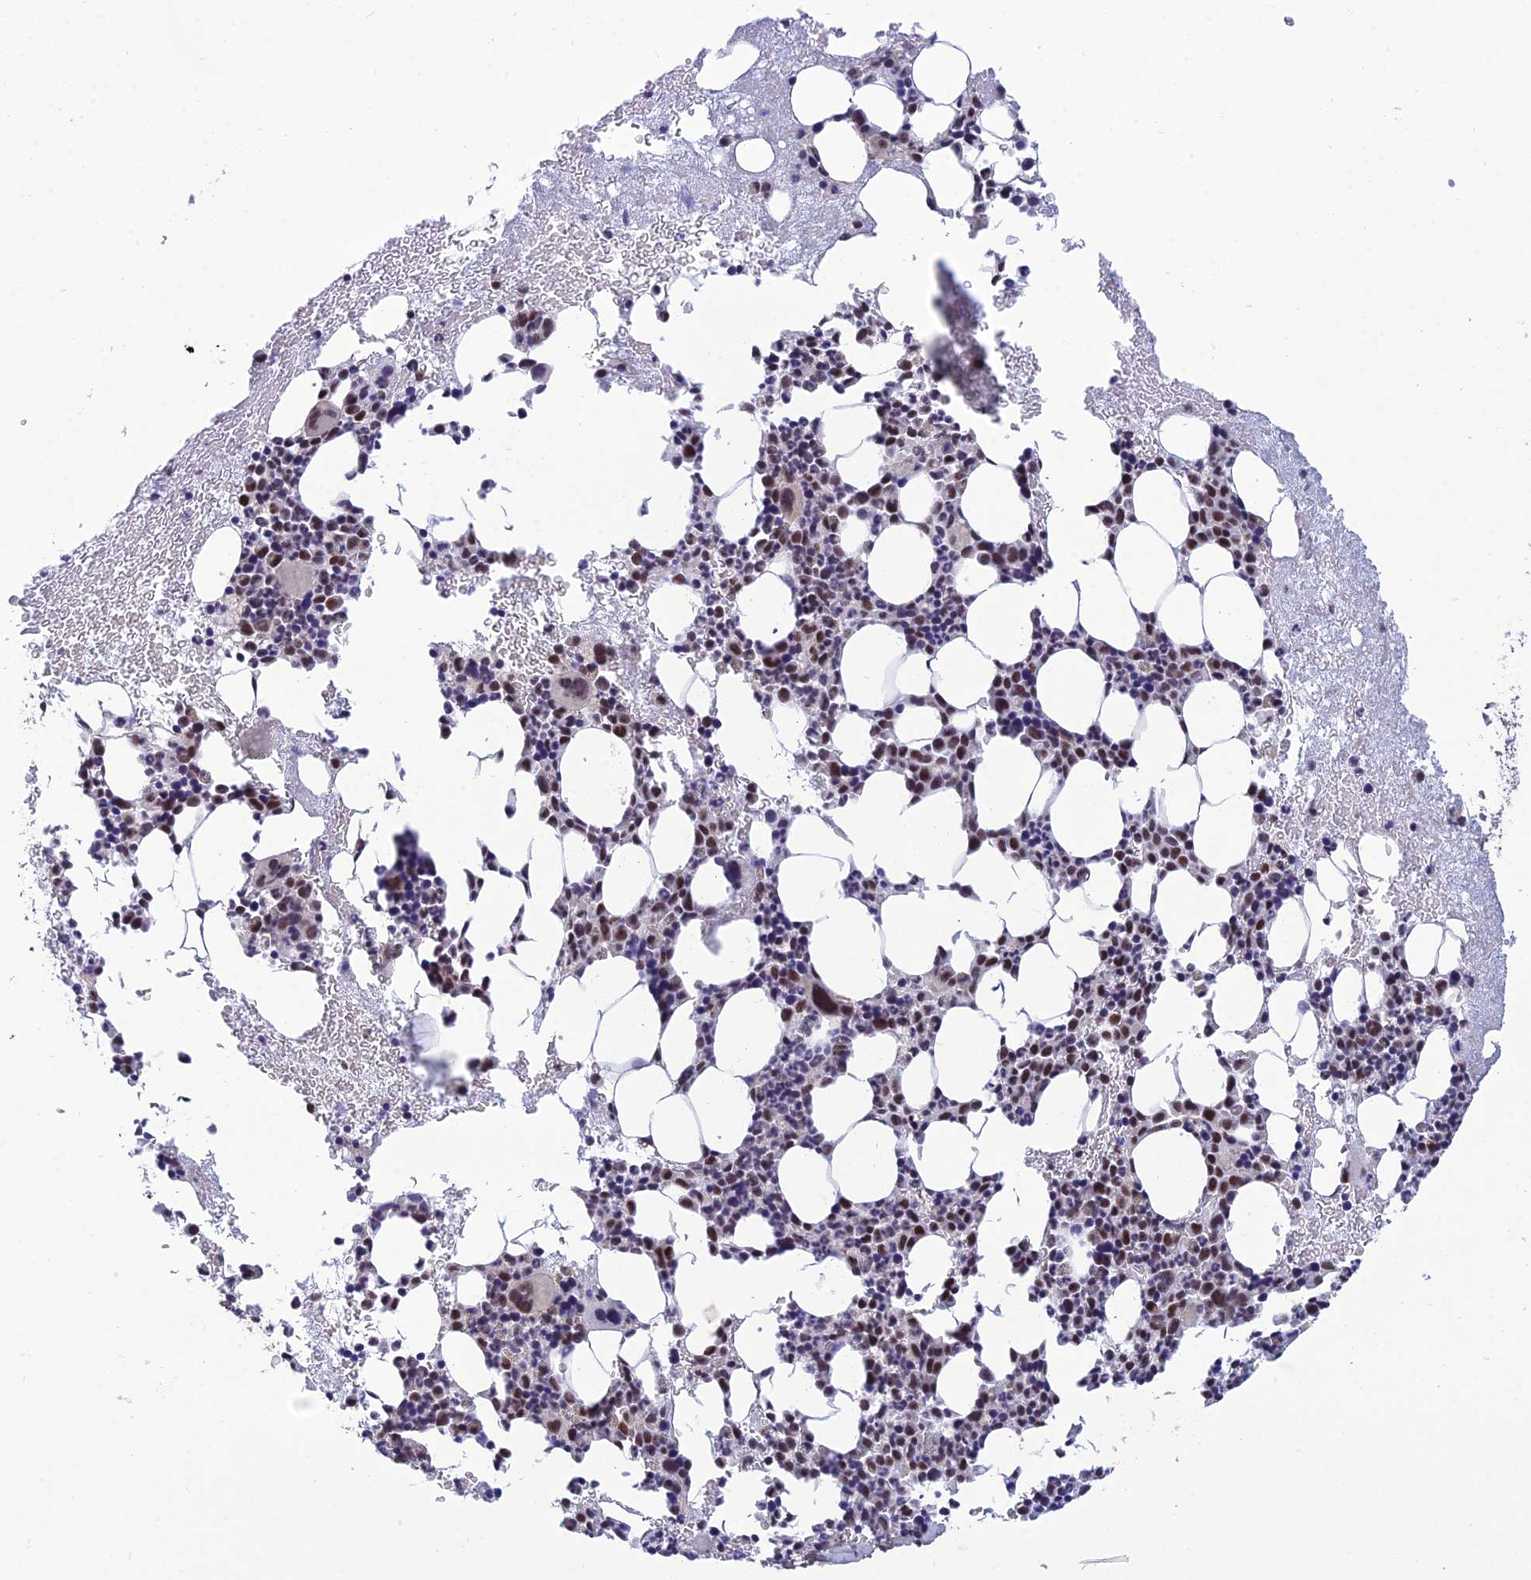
{"staining": {"intensity": "moderate", "quantity": "<25%", "location": "nuclear"}, "tissue": "bone marrow", "cell_type": "Hematopoietic cells", "image_type": "normal", "snomed": [{"axis": "morphology", "description": "Normal tissue, NOS"}, {"axis": "topography", "description": "Bone marrow"}], "caption": "IHC micrograph of normal bone marrow: human bone marrow stained using IHC demonstrates low levels of moderate protein expression localized specifically in the nuclear of hematopoietic cells, appearing as a nuclear brown color.", "gene": "RSRC1", "patient": {"sex": "female", "age": 37}}